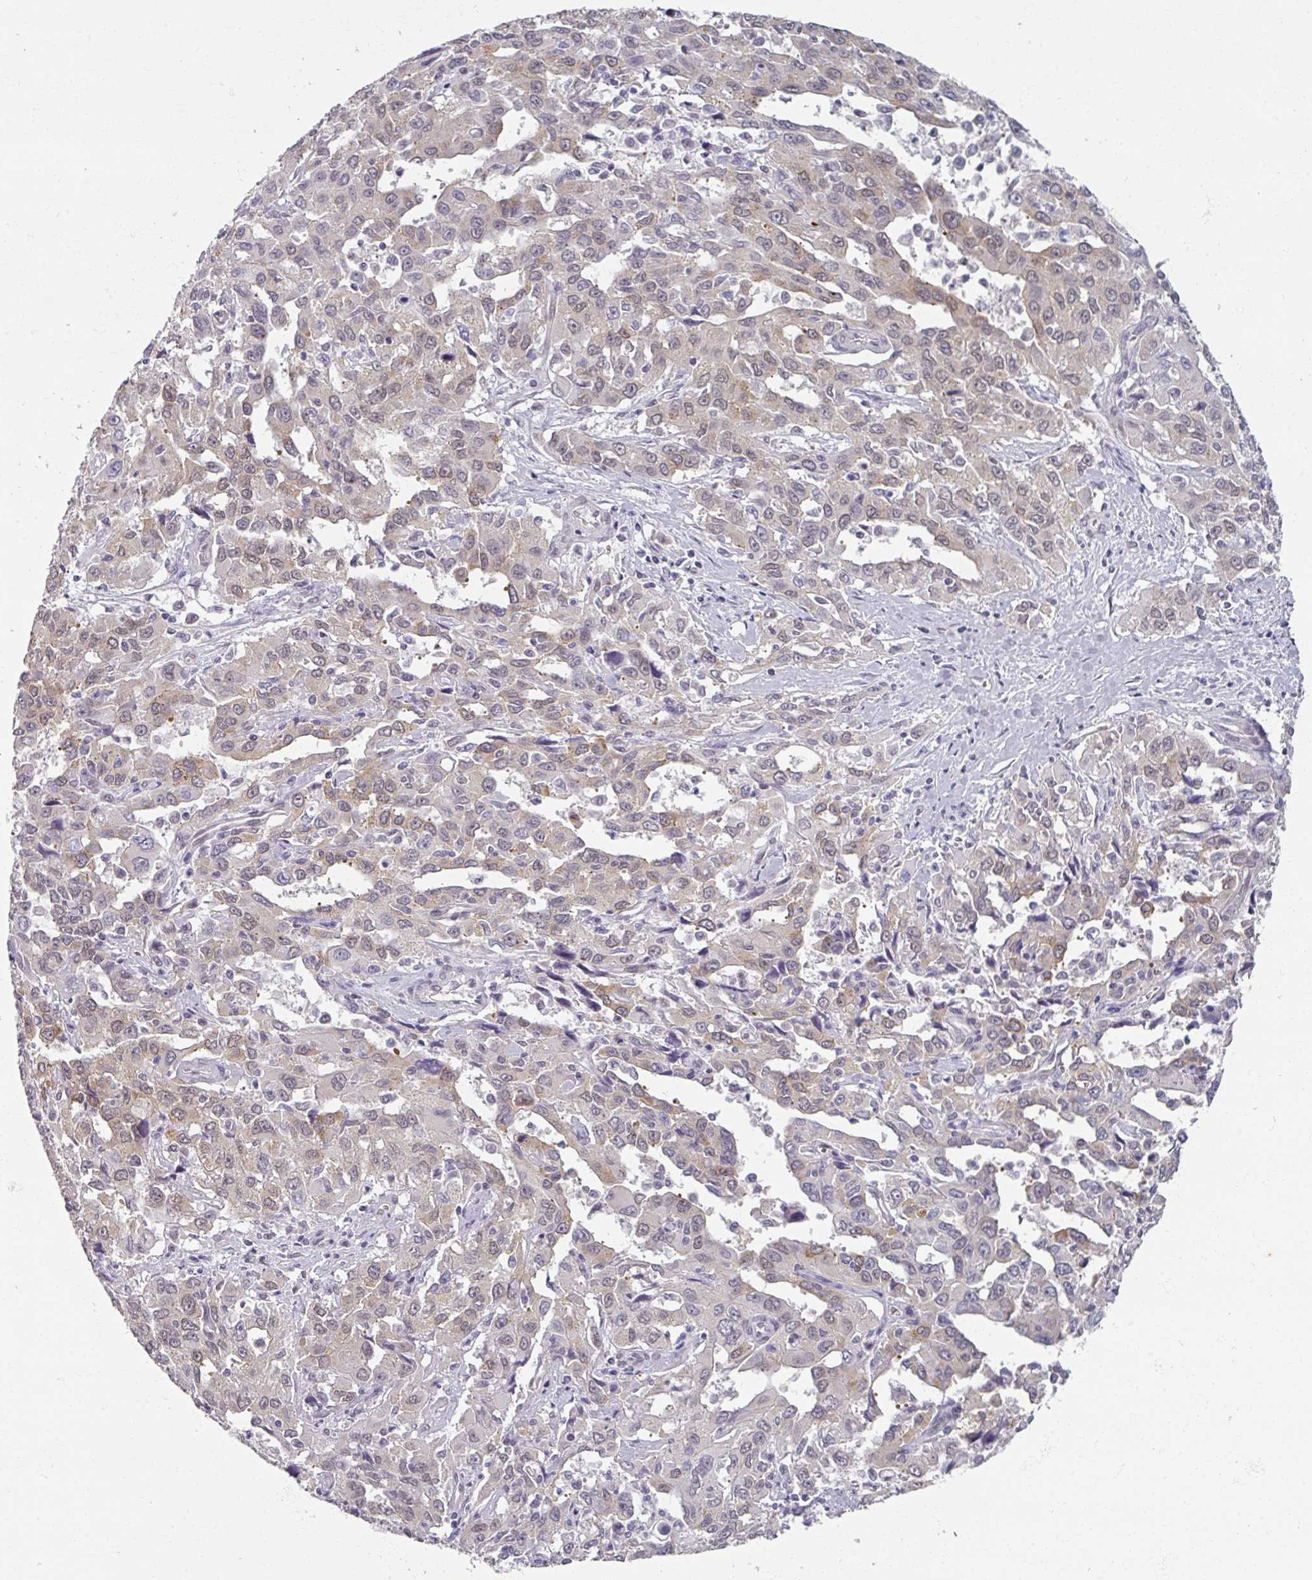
{"staining": {"intensity": "weak", "quantity": "25%-75%", "location": "cytoplasmic/membranous,nuclear"}, "tissue": "liver cancer", "cell_type": "Tumor cells", "image_type": "cancer", "snomed": [{"axis": "morphology", "description": "Carcinoma, Hepatocellular, NOS"}, {"axis": "topography", "description": "Liver"}], "caption": "DAB (3,3'-diaminobenzidine) immunohistochemical staining of human hepatocellular carcinoma (liver) displays weak cytoplasmic/membranous and nuclear protein expression in approximately 25%-75% of tumor cells. The staining is performed using DAB (3,3'-diaminobenzidine) brown chromogen to label protein expression. The nuclei are counter-stained blue using hematoxylin.", "gene": "RIPOR3", "patient": {"sex": "male", "age": 63}}